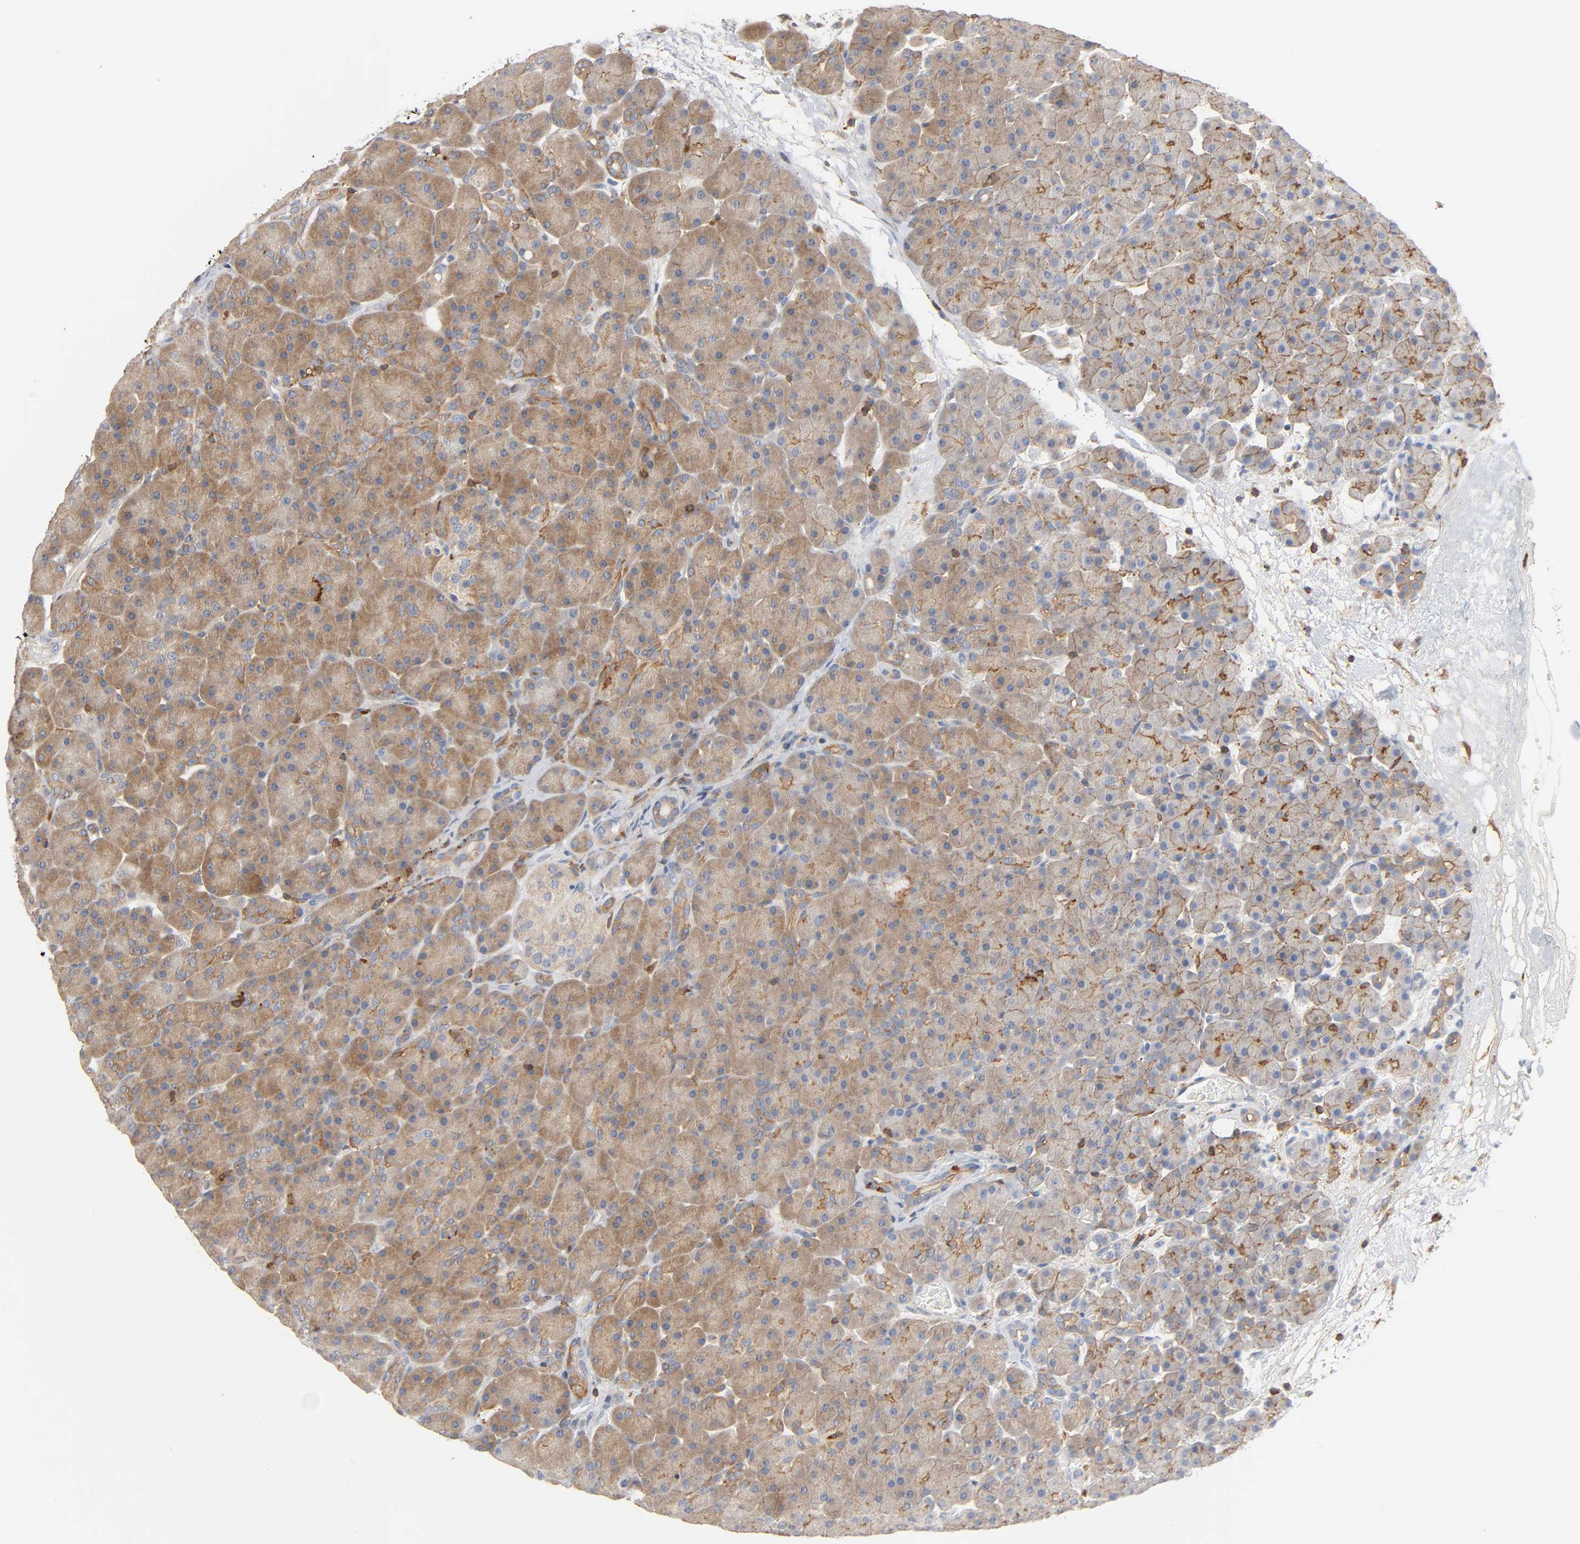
{"staining": {"intensity": "moderate", "quantity": ">75%", "location": "cytoplasmic/membranous"}, "tissue": "pancreas", "cell_type": "Exocrine glandular cells", "image_type": "normal", "snomed": [{"axis": "morphology", "description": "Normal tissue, NOS"}, {"axis": "topography", "description": "Pancreas"}], "caption": "DAB (3,3'-diaminobenzidine) immunohistochemical staining of unremarkable pancreas shows moderate cytoplasmic/membranous protein expression in approximately >75% of exocrine glandular cells.", "gene": "BIN1", "patient": {"sex": "male", "age": 66}}